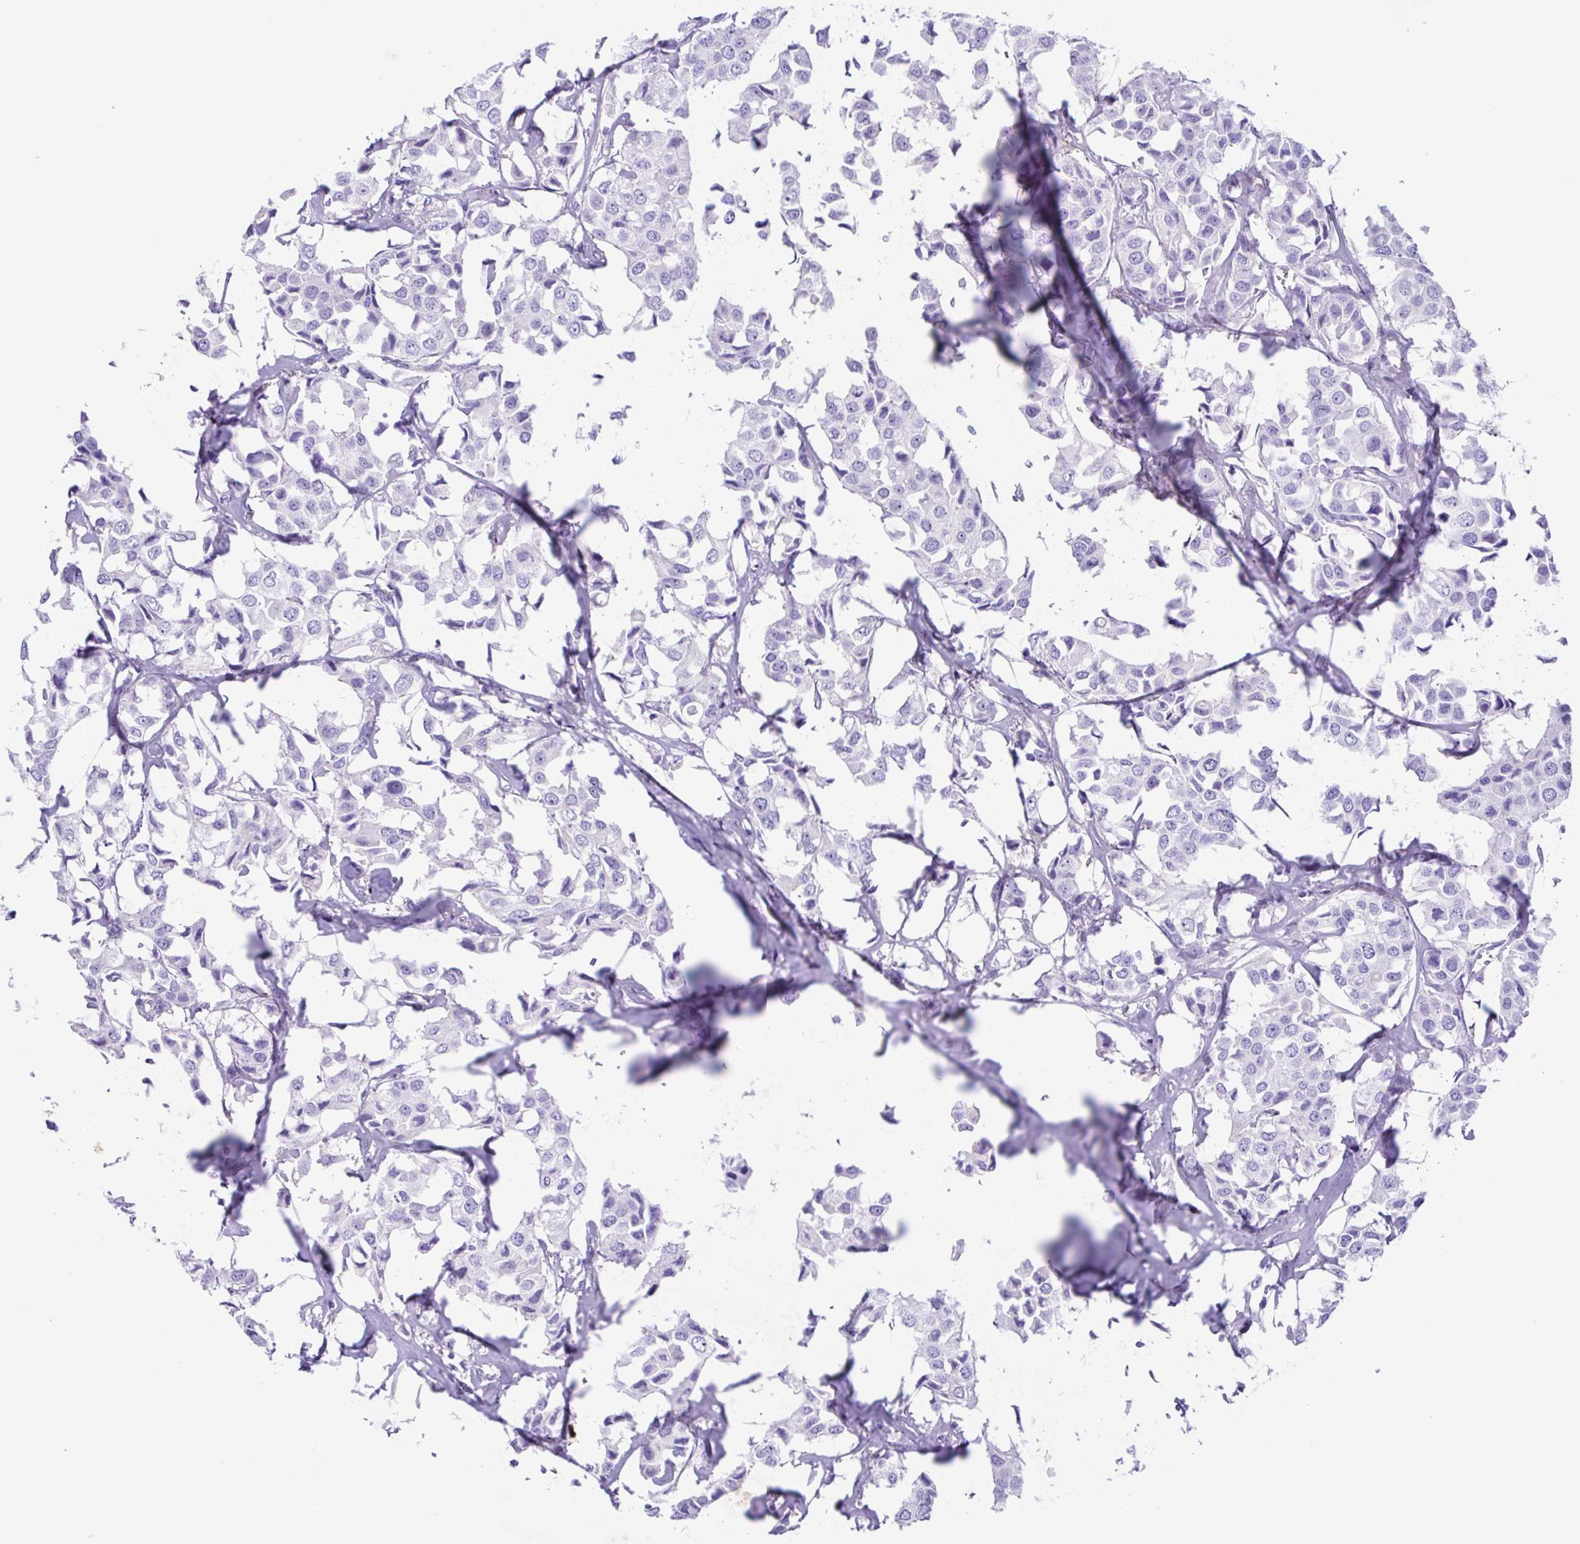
{"staining": {"intensity": "negative", "quantity": "none", "location": "none"}, "tissue": "breast cancer", "cell_type": "Tumor cells", "image_type": "cancer", "snomed": [{"axis": "morphology", "description": "Duct carcinoma"}, {"axis": "topography", "description": "Breast"}], "caption": "Tumor cells show no significant protein positivity in breast infiltrating ductal carcinoma.", "gene": "ISM2", "patient": {"sex": "female", "age": 80}}